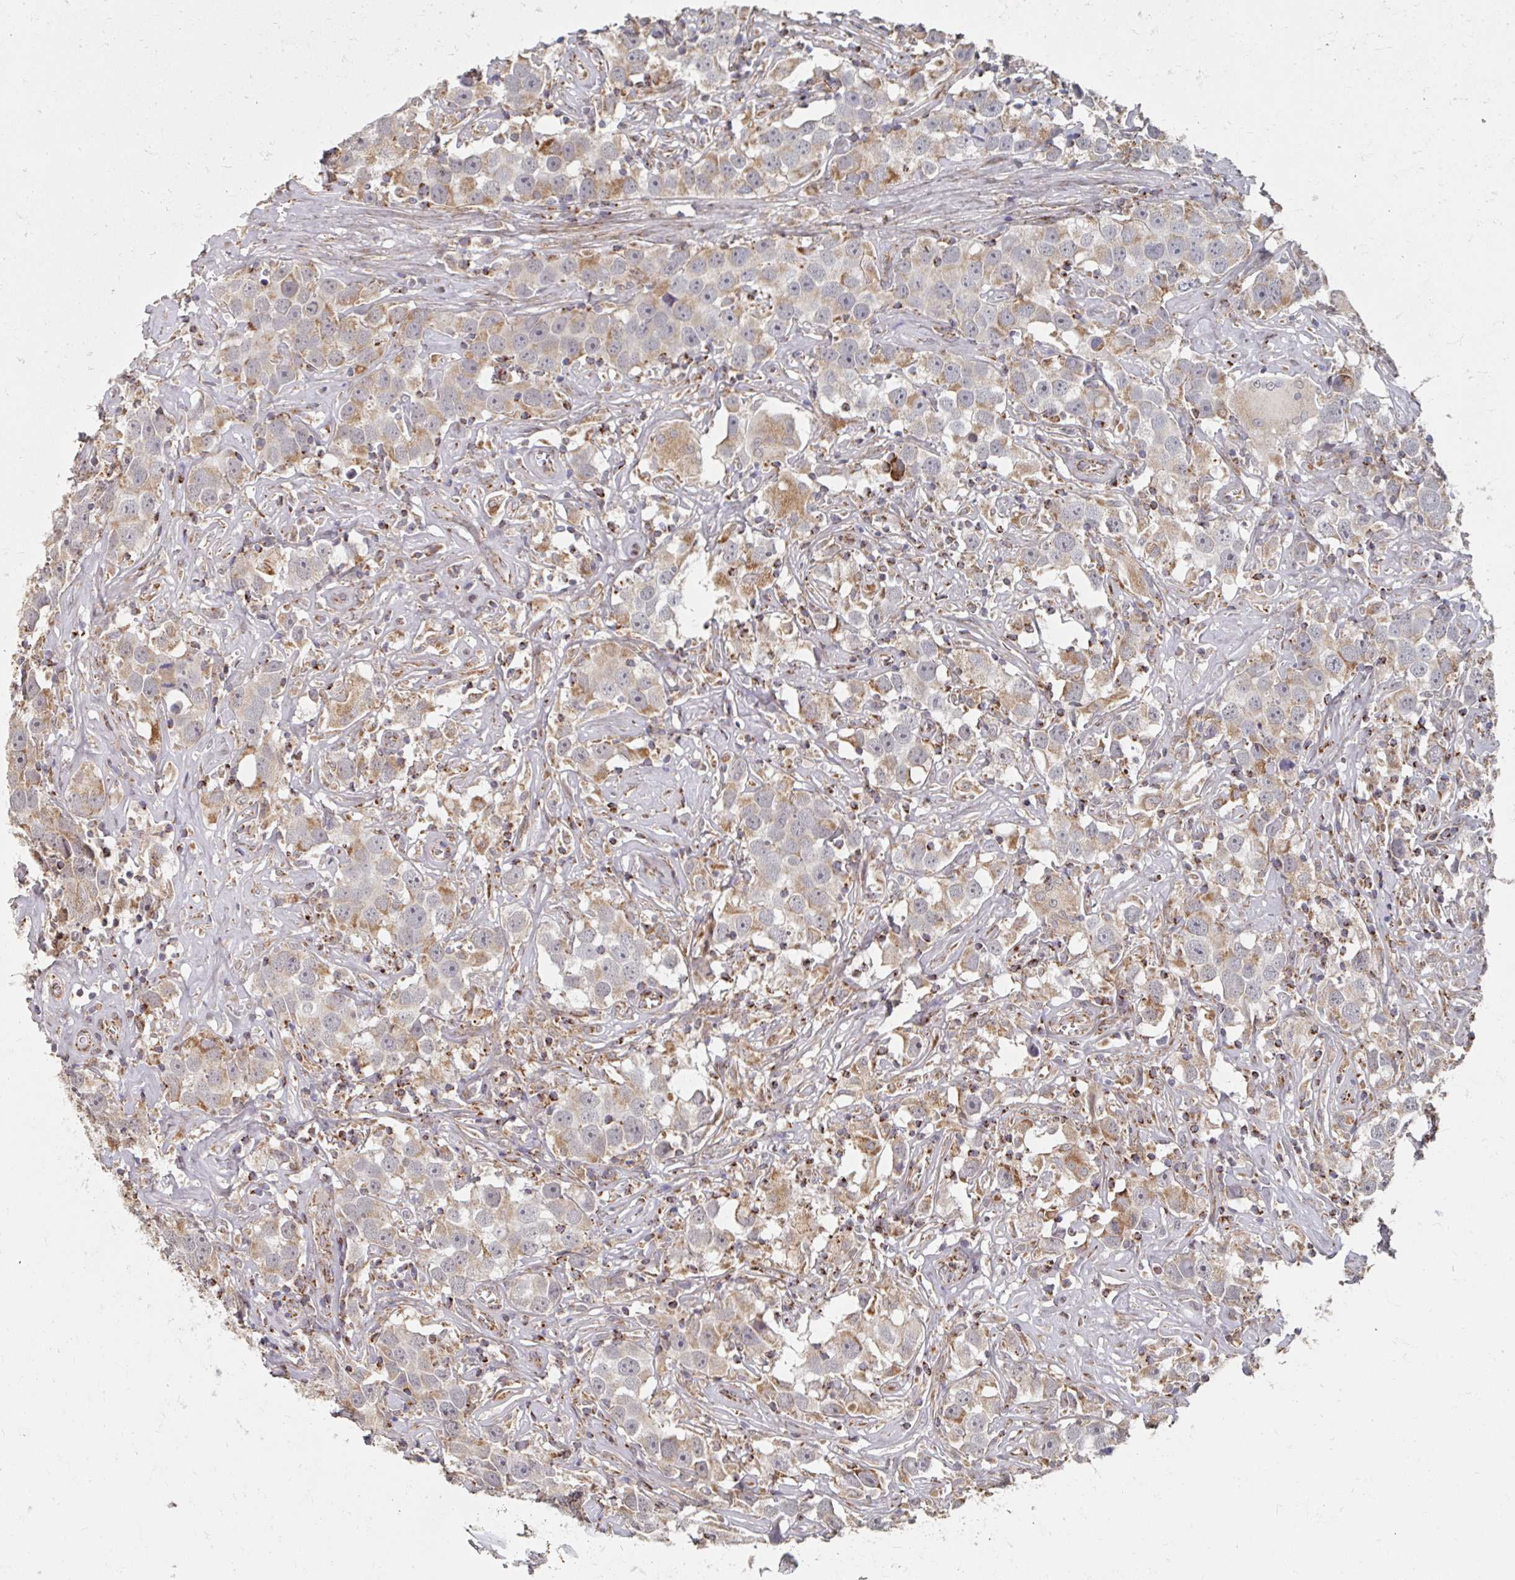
{"staining": {"intensity": "moderate", "quantity": "25%-75%", "location": "cytoplasmic/membranous"}, "tissue": "testis cancer", "cell_type": "Tumor cells", "image_type": "cancer", "snomed": [{"axis": "morphology", "description": "Seminoma, NOS"}, {"axis": "topography", "description": "Testis"}], "caption": "Seminoma (testis) stained for a protein shows moderate cytoplasmic/membranous positivity in tumor cells.", "gene": "MAVS", "patient": {"sex": "male", "age": 49}}